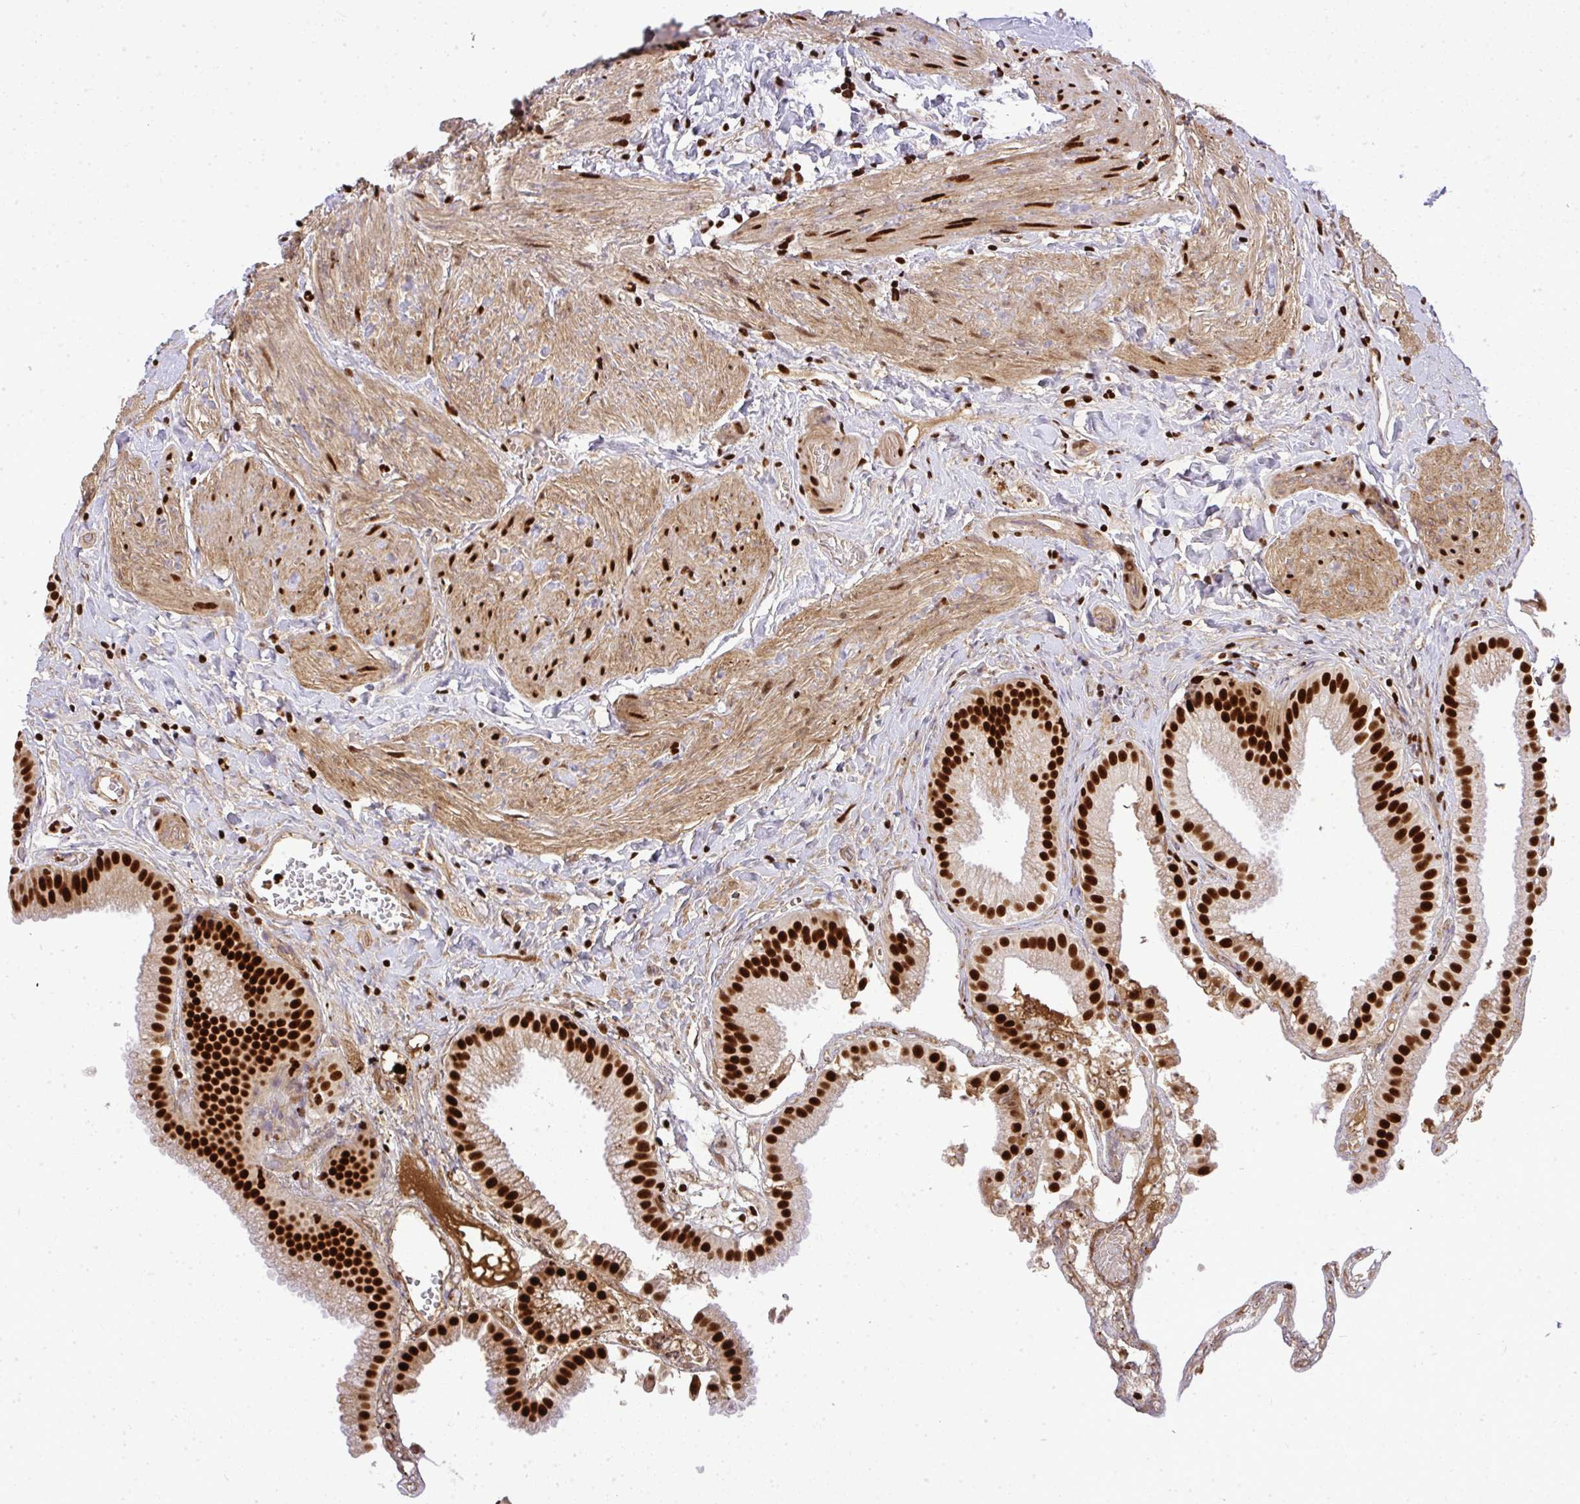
{"staining": {"intensity": "strong", "quantity": ">75%", "location": "nuclear"}, "tissue": "gallbladder", "cell_type": "Glandular cells", "image_type": "normal", "snomed": [{"axis": "morphology", "description": "Normal tissue, NOS"}, {"axis": "topography", "description": "Gallbladder"}], "caption": "DAB immunohistochemical staining of benign gallbladder demonstrates strong nuclear protein positivity in about >75% of glandular cells. Ihc stains the protein in brown and the nuclei are stained blue.", "gene": "U2AF1L4", "patient": {"sex": "female", "age": 63}}